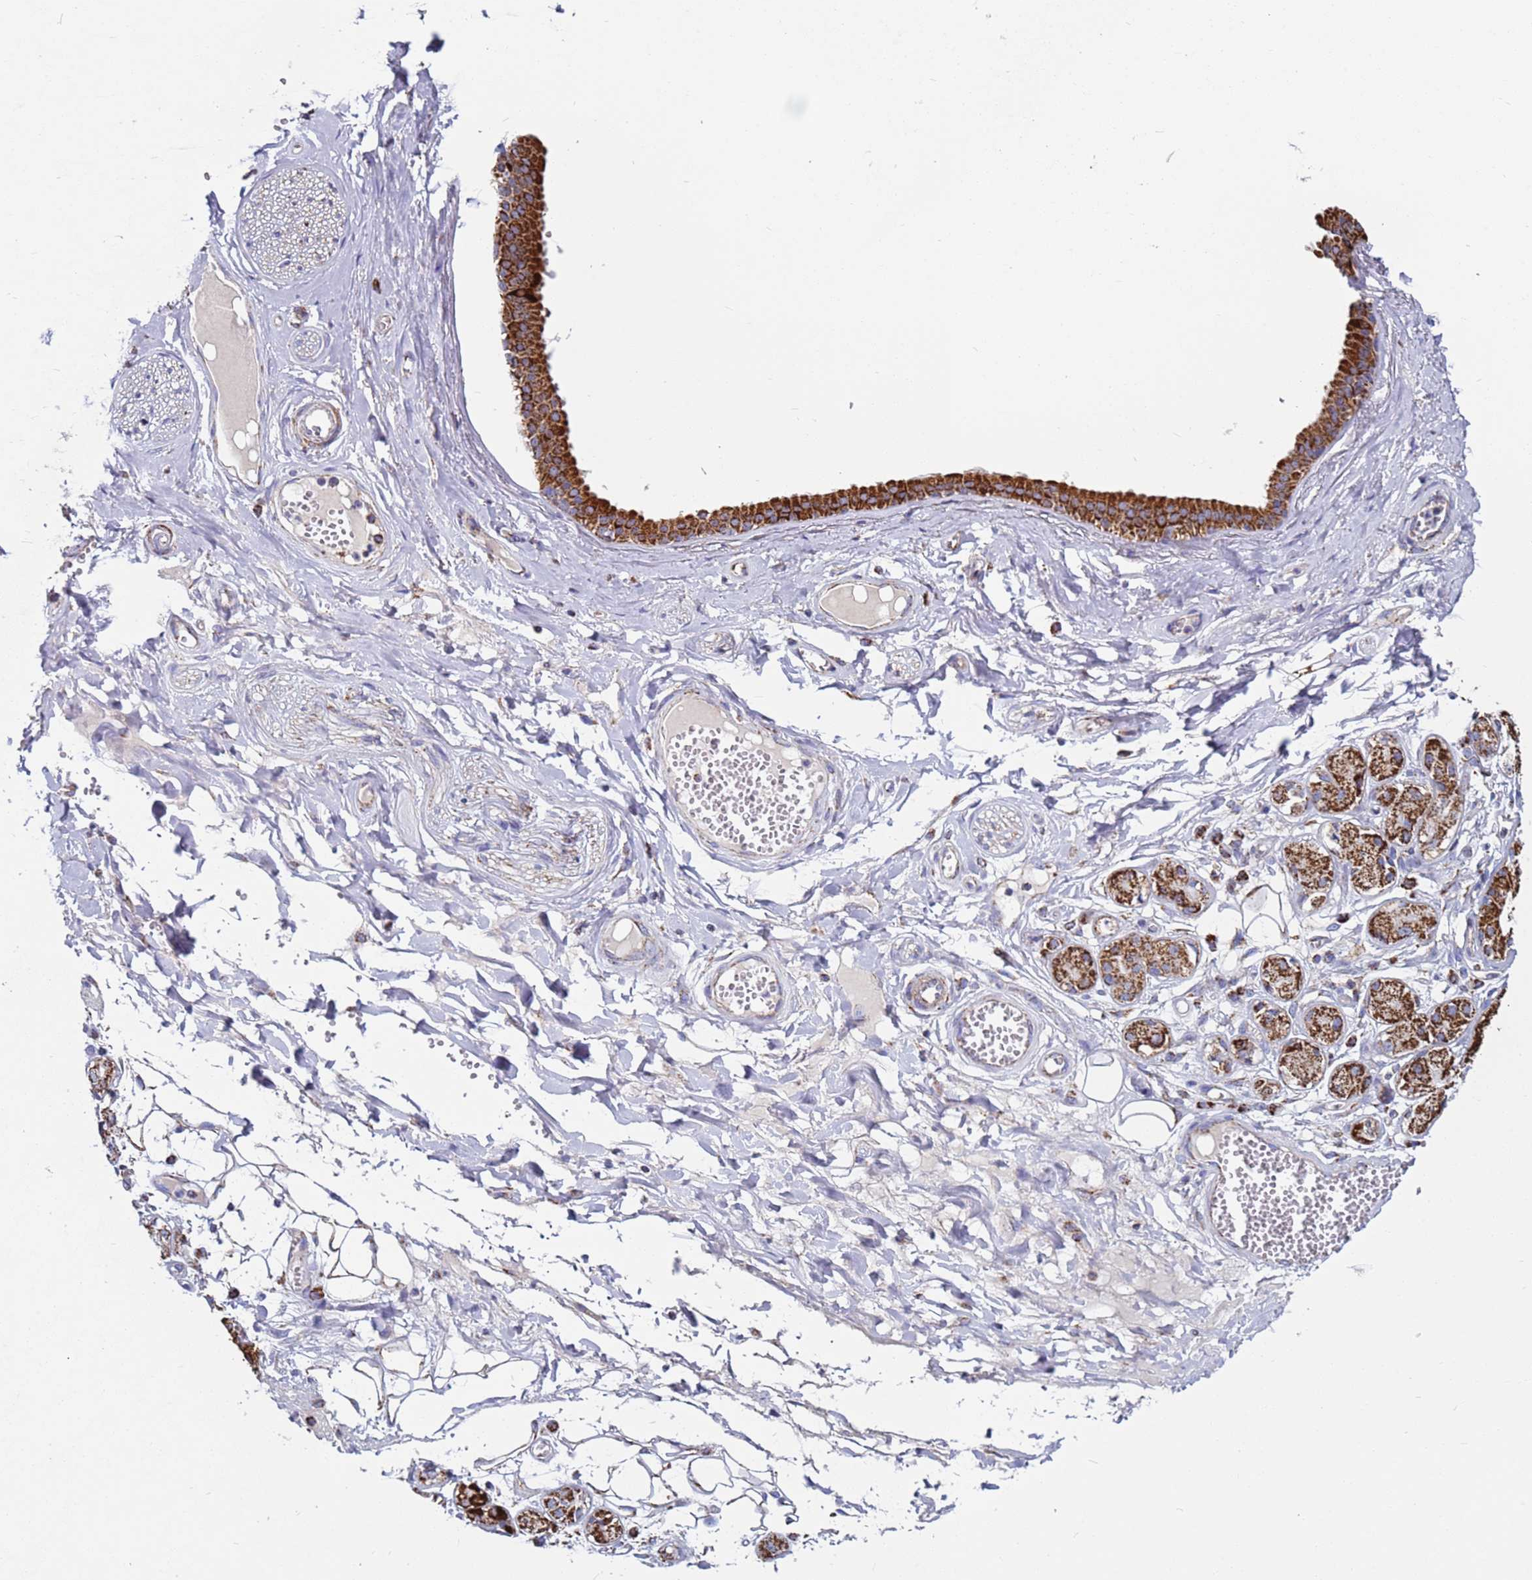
{"staining": {"intensity": "negative", "quantity": "none", "location": "none"}, "tissue": "adipose tissue", "cell_type": "Adipocytes", "image_type": "normal", "snomed": [{"axis": "morphology", "description": "Normal tissue, NOS"}, {"axis": "morphology", "description": "Inflammation, NOS"}, {"axis": "topography", "description": "Salivary gland"}, {"axis": "topography", "description": "Peripheral nerve tissue"}], "caption": "An image of adipose tissue stained for a protein demonstrates no brown staining in adipocytes. (DAB immunohistochemistry (IHC), high magnification).", "gene": "ZBTB39", "patient": {"sex": "female", "age": 75}}